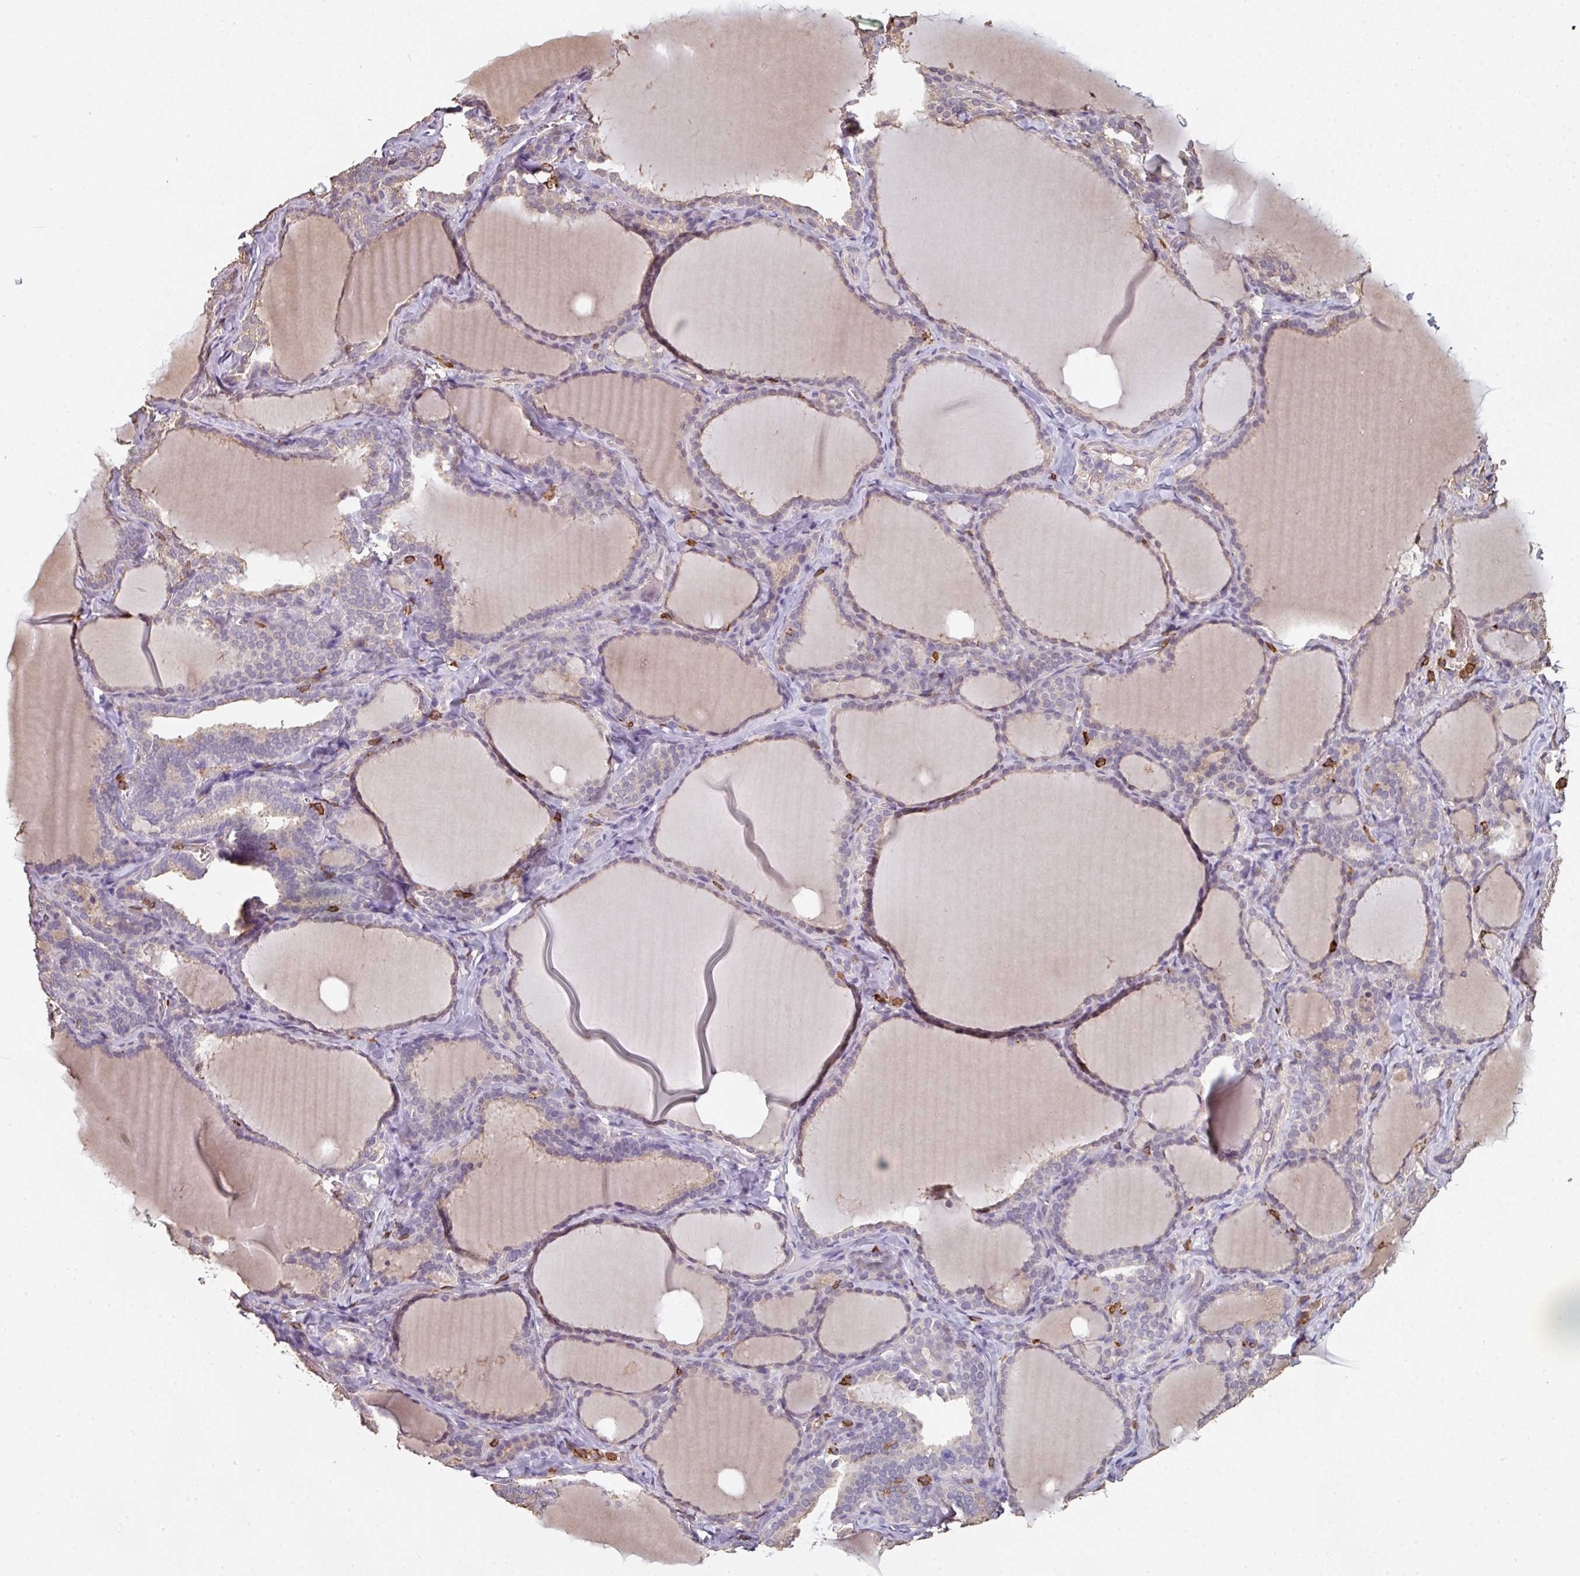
{"staining": {"intensity": "weak", "quantity": "<25%", "location": "cytoplasmic/membranous"}, "tissue": "thyroid gland", "cell_type": "Glandular cells", "image_type": "normal", "snomed": [{"axis": "morphology", "description": "Normal tissue, NOS"}, {"axis": "topography", "description": "Thyroid gland"}], "caption": "Immunohistochemistry (IHC) histopathology image of unremarkable human thyroid gland stained for a protein (brown), which exhibits no positivity in glandular cells. (DAB IHC visualized using brightfield microscopy, high magnification).", "gene": "OLFML2B", "patient": {"sex": "female", "age": 31}}